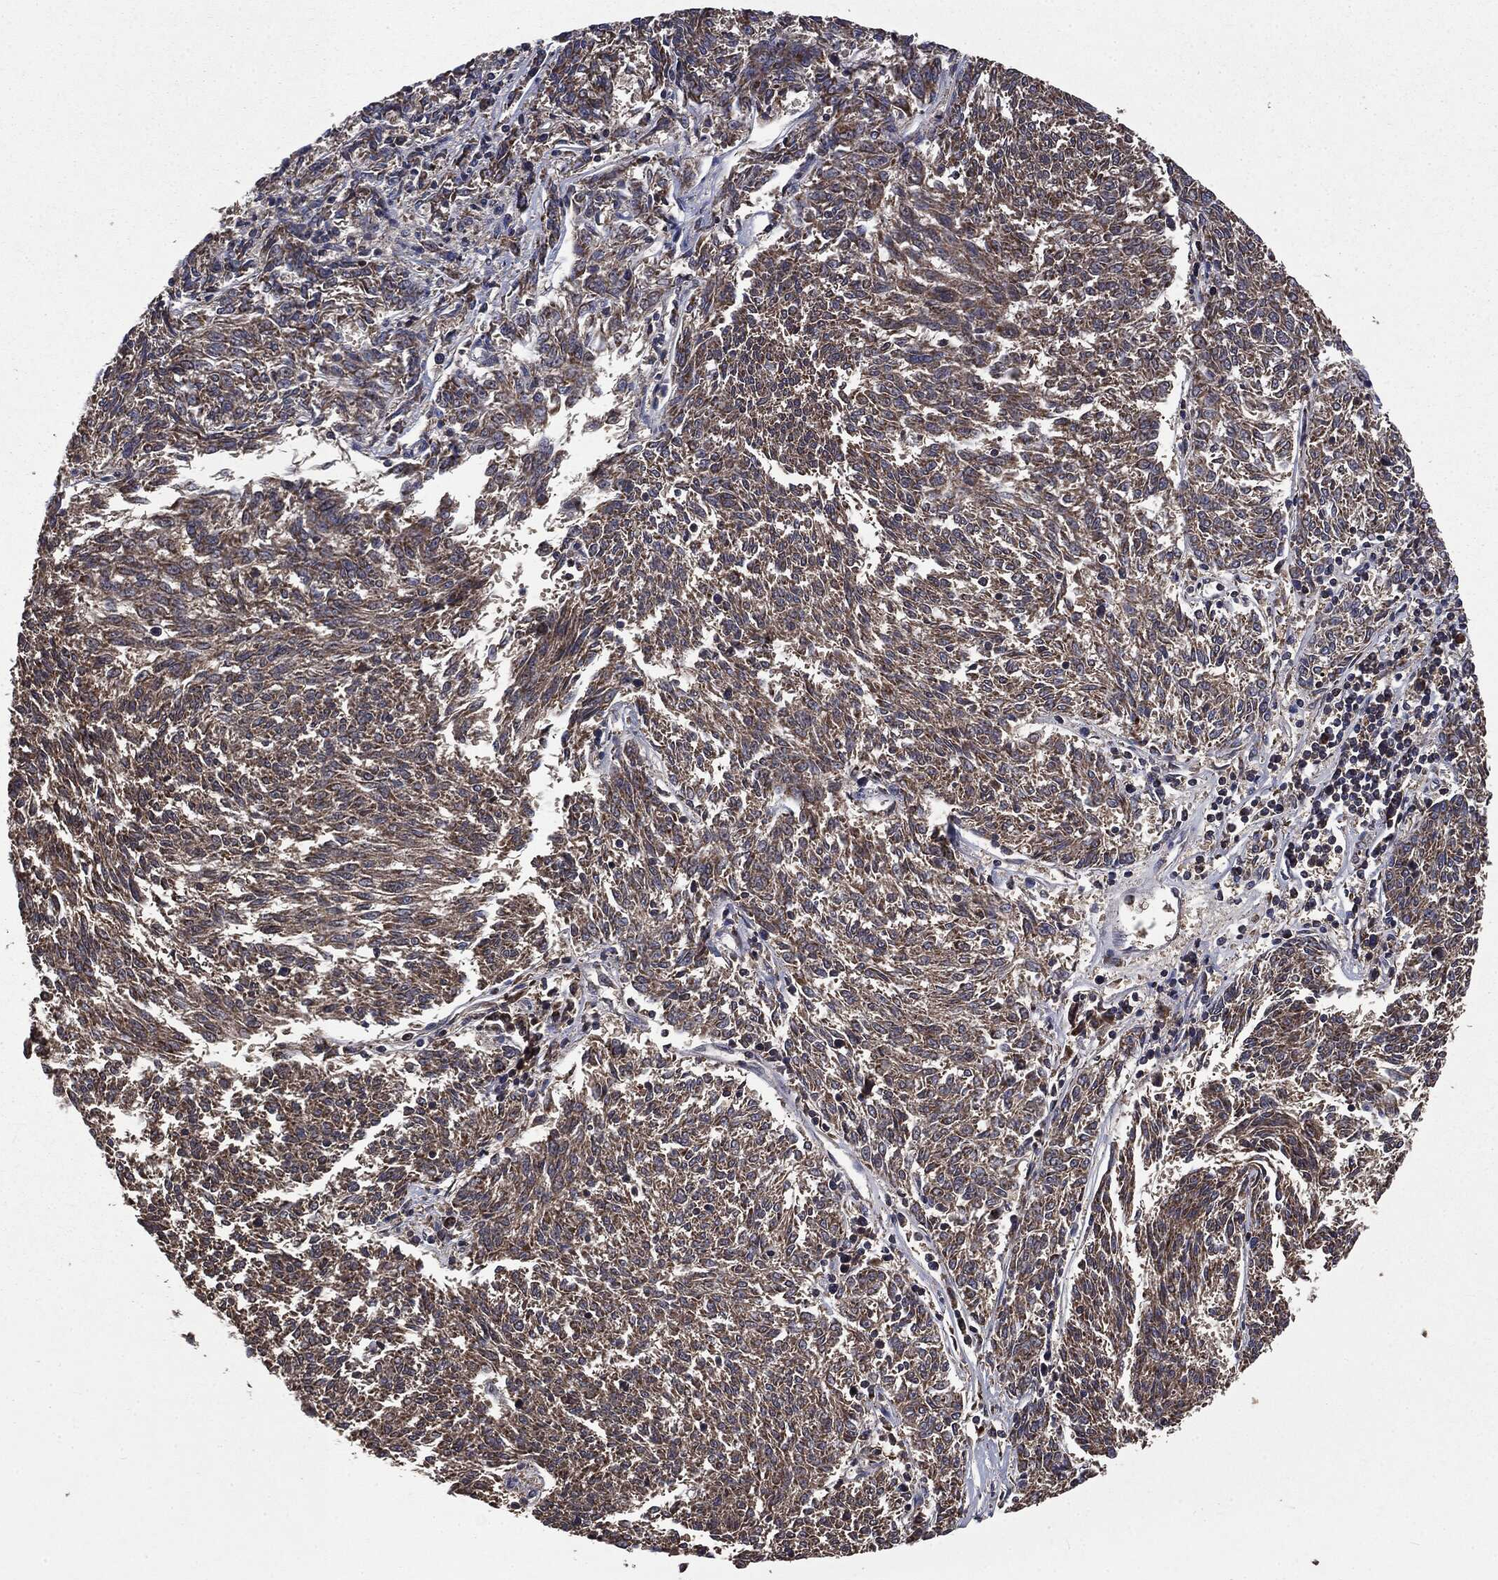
{"staining": {"intensity": "moderate", "quantity": ">75%", "location": "cytoplasmic/membranous"}, "tissue": "melanoma", "cell_type": "Tumor cells", "image_type": "cancer", "snomed": [{"axis": "morphology", "description": "Malignant melanoma, NOS"}, {"axis": "topography", "description": "Skin"}], "caption": "Immunohistochemical staining of melanoma shows medium levels of moderate cytoplasmic/membranous staining in about >75% of tumor cells.", "gene": "MAPK6", "patient": {"sex": "female", "age": 72}}